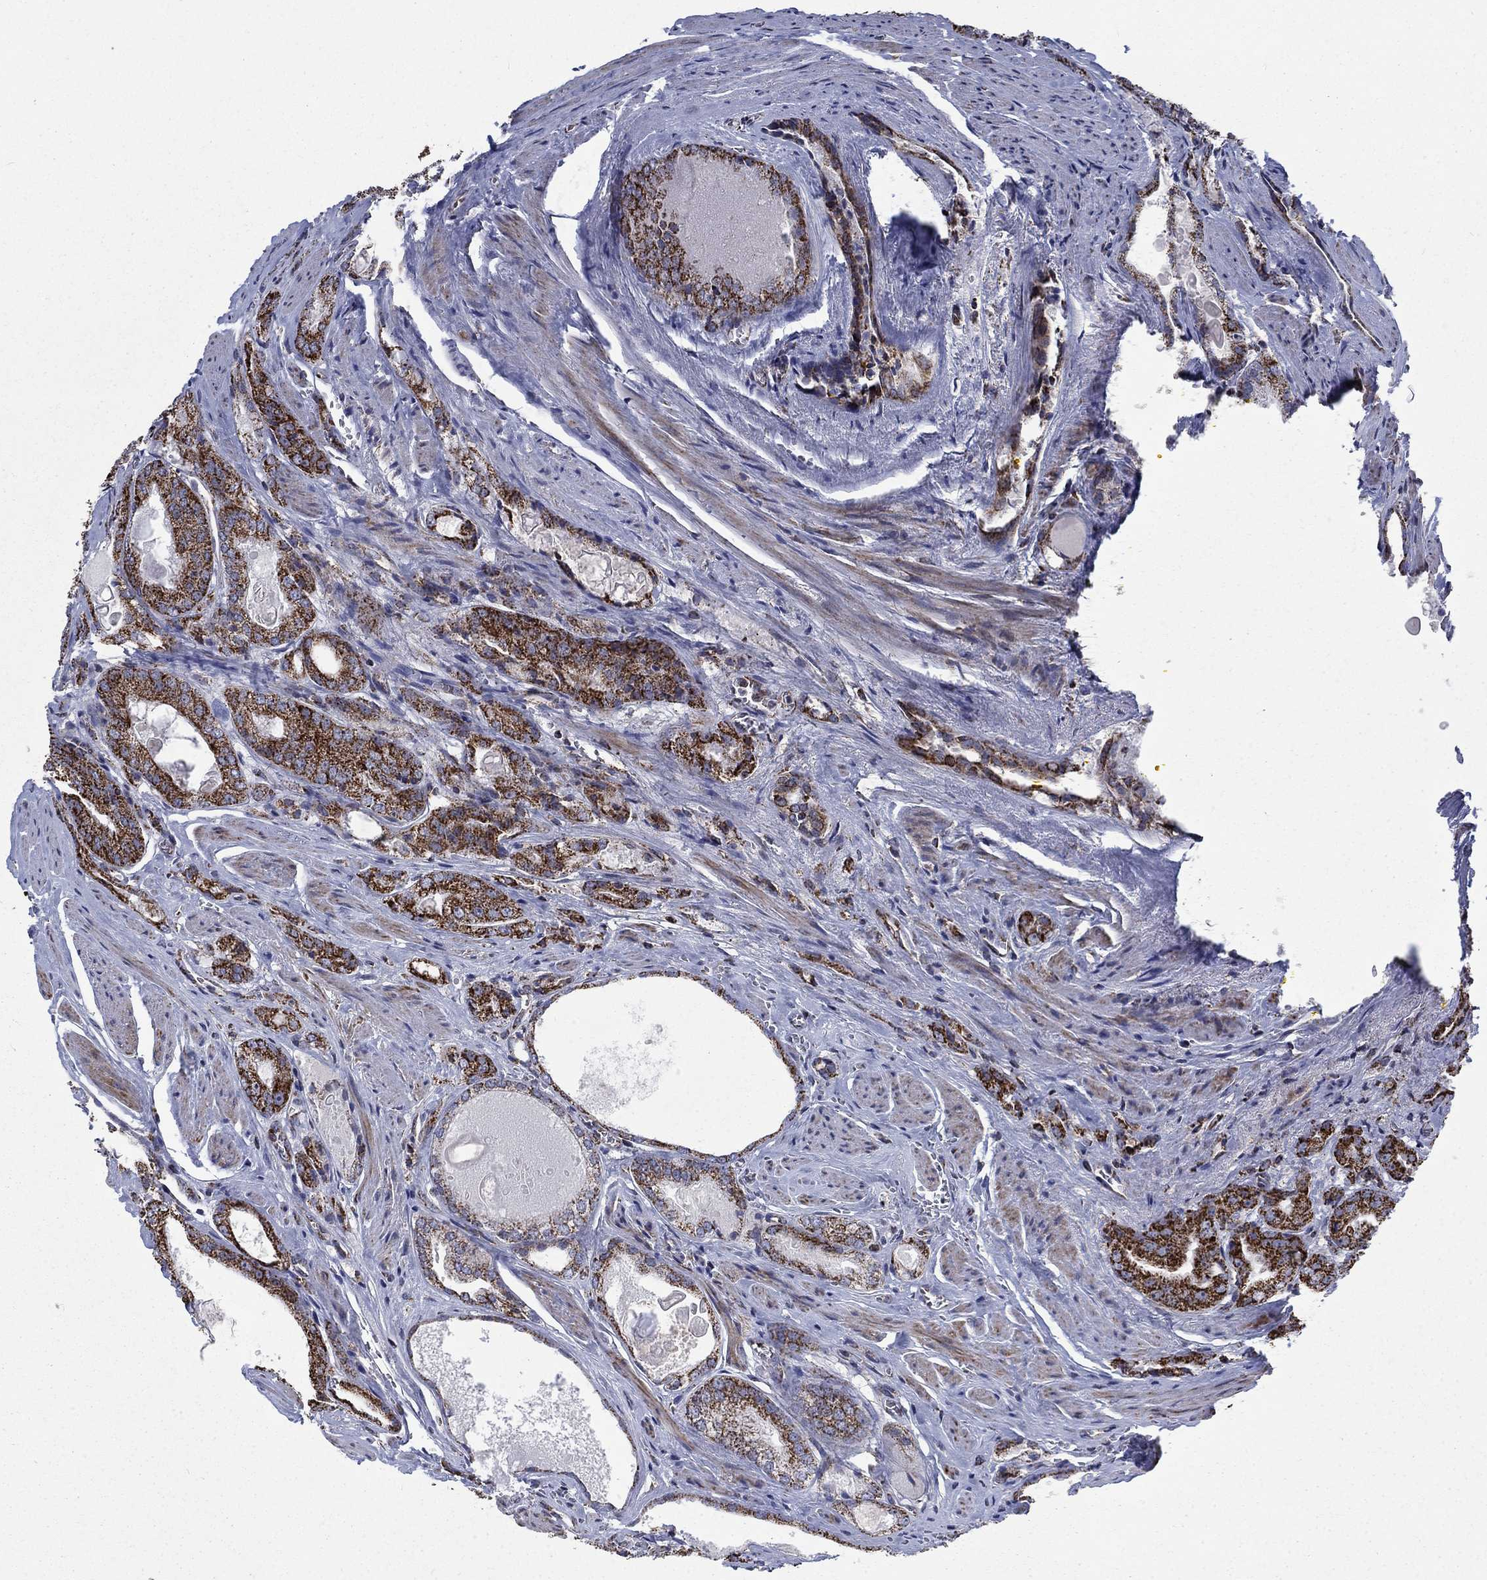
{"staining": {"intensity": "strong", "quantity": ">75%", "location": "cytoplasmic/membranous"}, "tissue": "prostate cancer", "cell_type": "Tumor cells", "image_type": "cancer", "snomed": [{"axis": "morphology", "description": "Adenocarcinoma, NOS"}, {"axis": "morphology", "description": "Adenocarcinoma, High grade"}, {"axis": "topography", "description": "Prostate"}], "caption": "Immunohistochemical staining of prostate adenocarcinoma shows high levels of strong cytoplasmic/membranous protein staining in about >75% of tumor cells. (Stains: DAB in brown, nuclei in blue, Microscopy: brightfield microscopy at high magnification).", "gene": "MOAP1", "patient": {"sex": "male", "age": 70}}